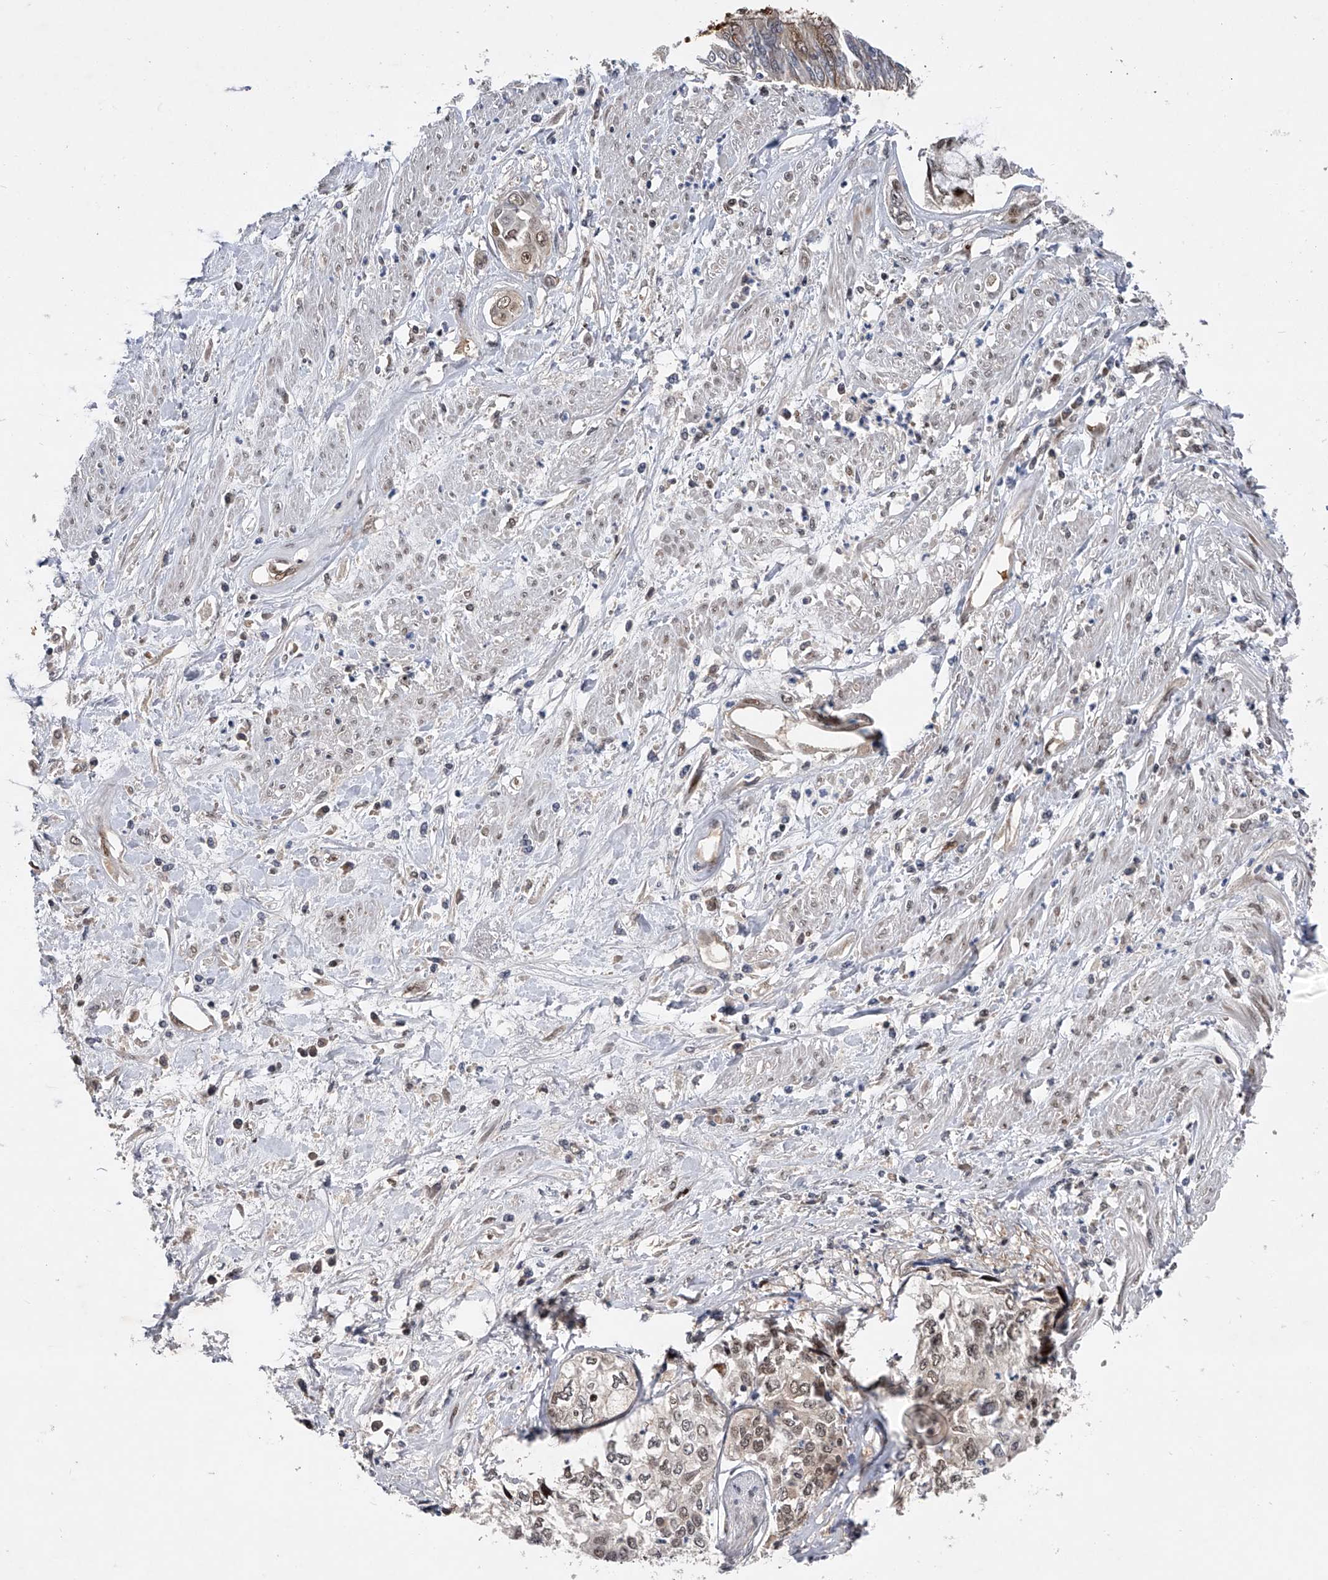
{"staining": {"intensity": "weak", "quantity": "25%-75%", "location": "nuclear"}, "tissue": "cervical cancer", "cell_type": "Tumor cells", "image_type": "cancer", "snomed": [{"axis": "morphology", "description": "Squamous cell carcinoma, NOS"}, {"axis": "topography", "description": "Cervix"}], "caption": "Cervical cancer tissue shows weak nuclear expression in about 25%-75% of tumor cells, visualized by immunohistochemistry. Immunohistochemistry stains the protein of interest in brown and the nuclei are stained blue.", "gene": "RWDD2A", "patient": {"sex": "female", "age": 31}}